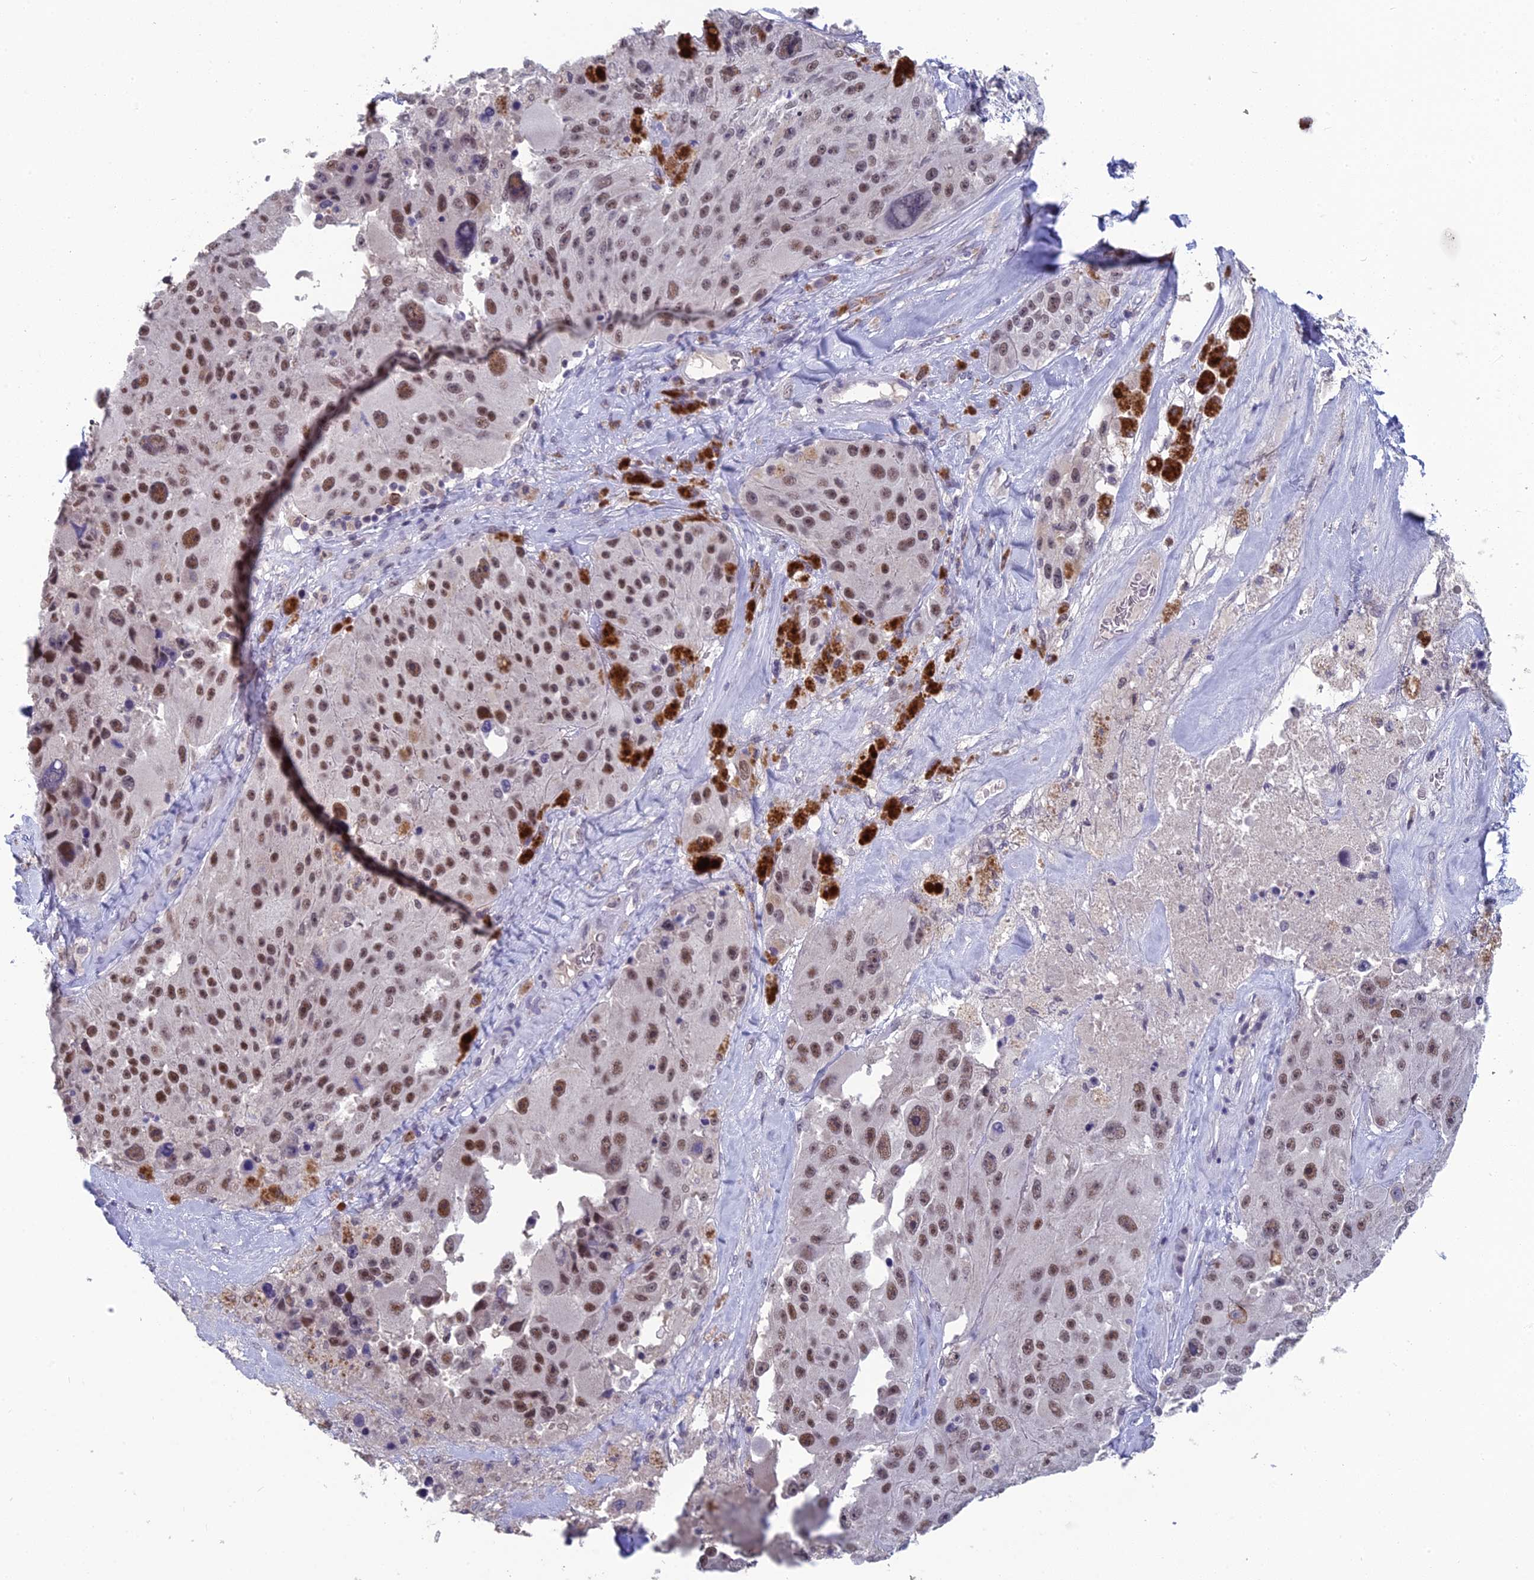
{"staining": {"intensity": "moderate", "quantity": ">75%", "location": "nuclear"}, "tissue": "melanoma", "cell_type": "Tumor cells", "image_type": "cancer", "snomed": [{"axis": "morphology", "description": "Malignant melanoma, Metastatic site"}, {"axis": "topography", "description": "Lymph node"}], "caption": "Approximately >75% of tumor cells in melanoma exhibit moderate nuclear protein expression as visualized by brown immunohistochemical staining.", "gene": "MT-CO3", "patient": {"sex": "male", "age": 62}}